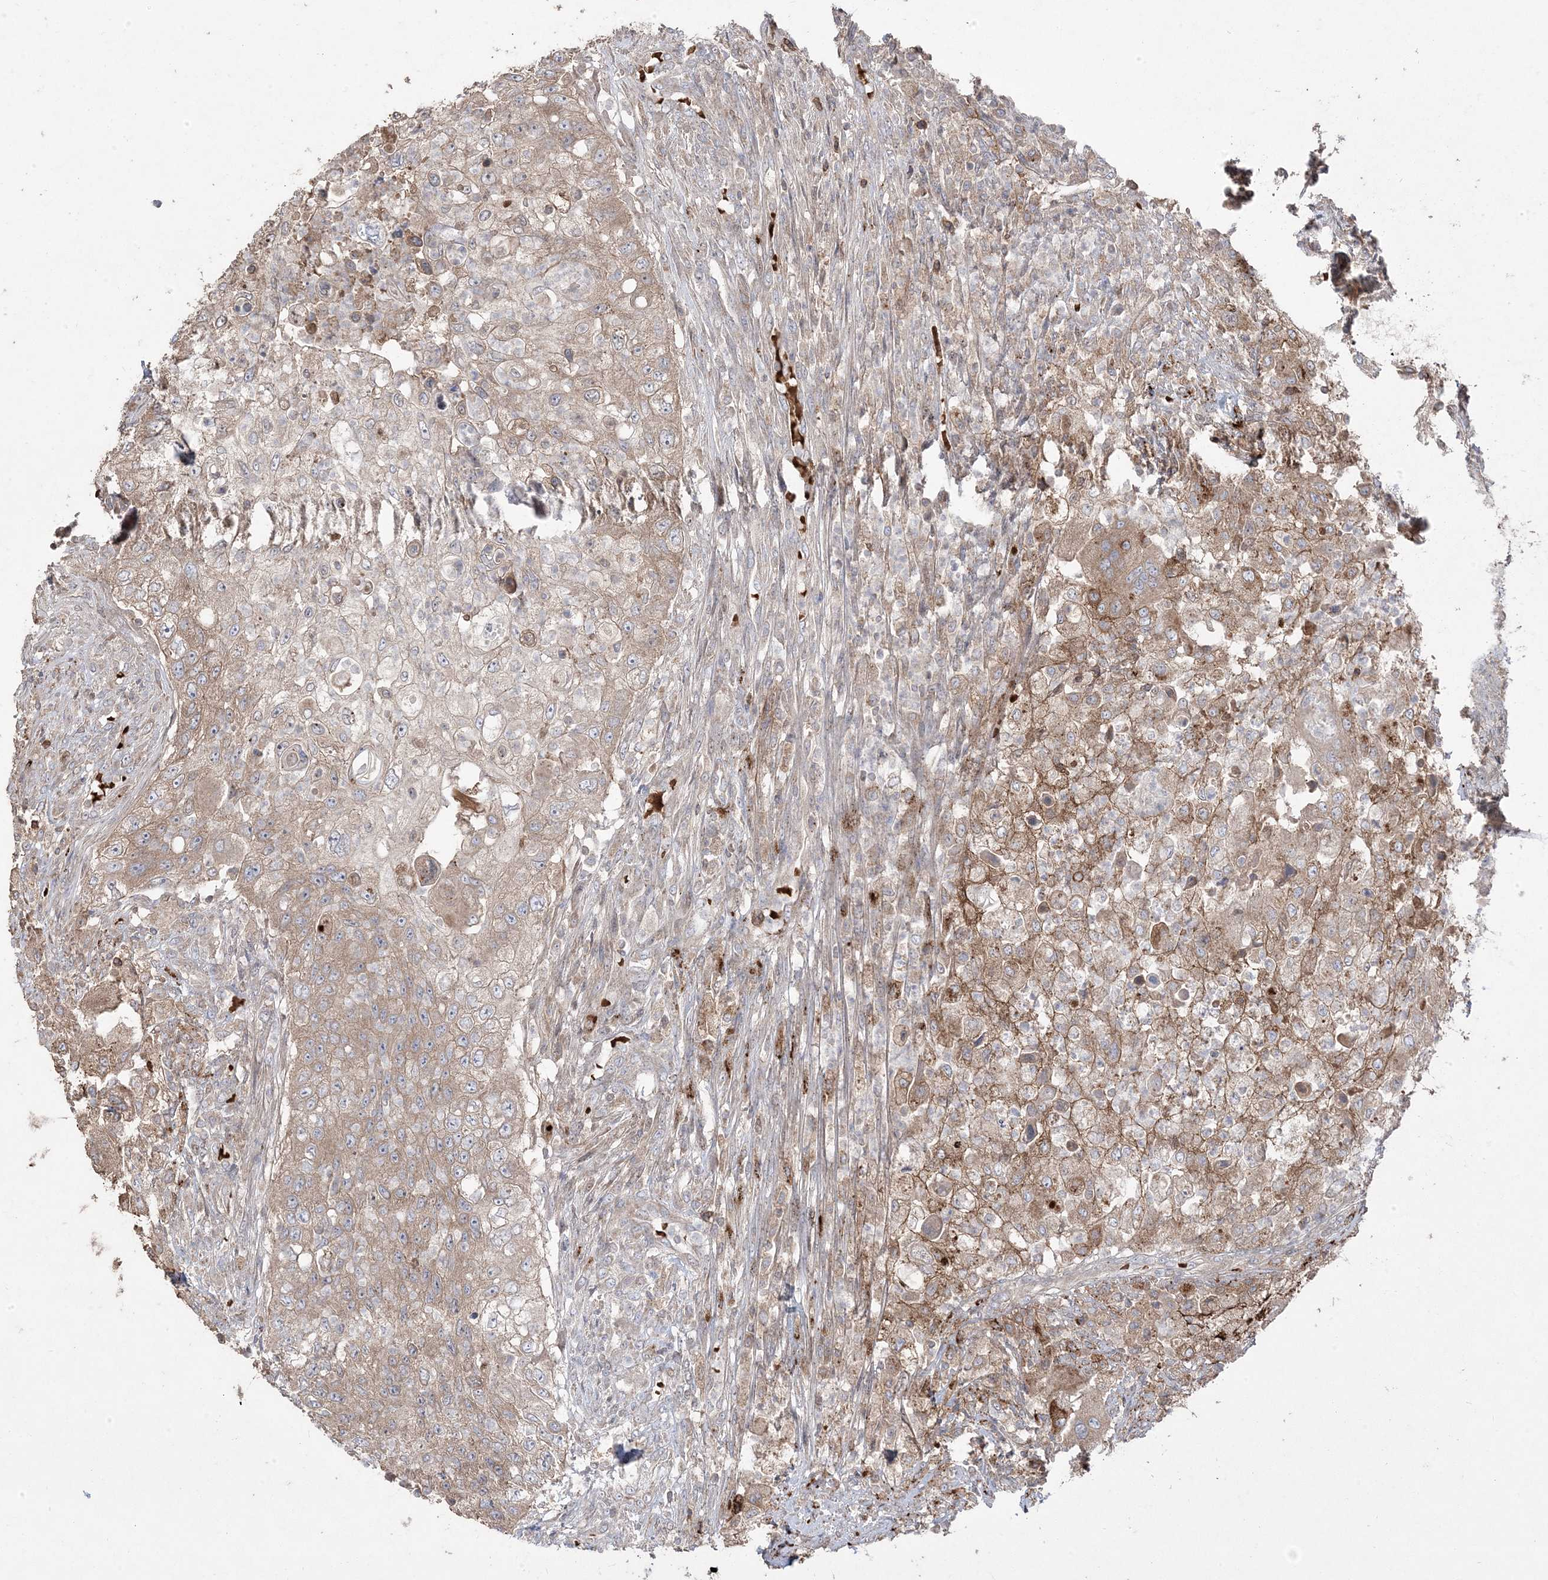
{"staining": {"intensity": "moderate", "quantity": "25%-75%", "location": "cytoplasmic/membranous"}, "tissue": "urothelial cancer", "cell_type": "Tumor cells", "image_type": "cancer", "snomed": [{"axis": "morphology", "description": "Urothelial carcinoma, High grade"}, {"axis": "topography", "description": "Urinary bladder"}], "caption": "IHC (DAB) staining of human urothelial carcinoma (high-grade) demonstrates moderate cytoplasmic/membranous protein positivity in approximately 25%-75% of tumor cells. (IHC, brightfield microscopy, high magnification).", "gene": "PPOX", "patient": {"sex": "female", "age": 60}}